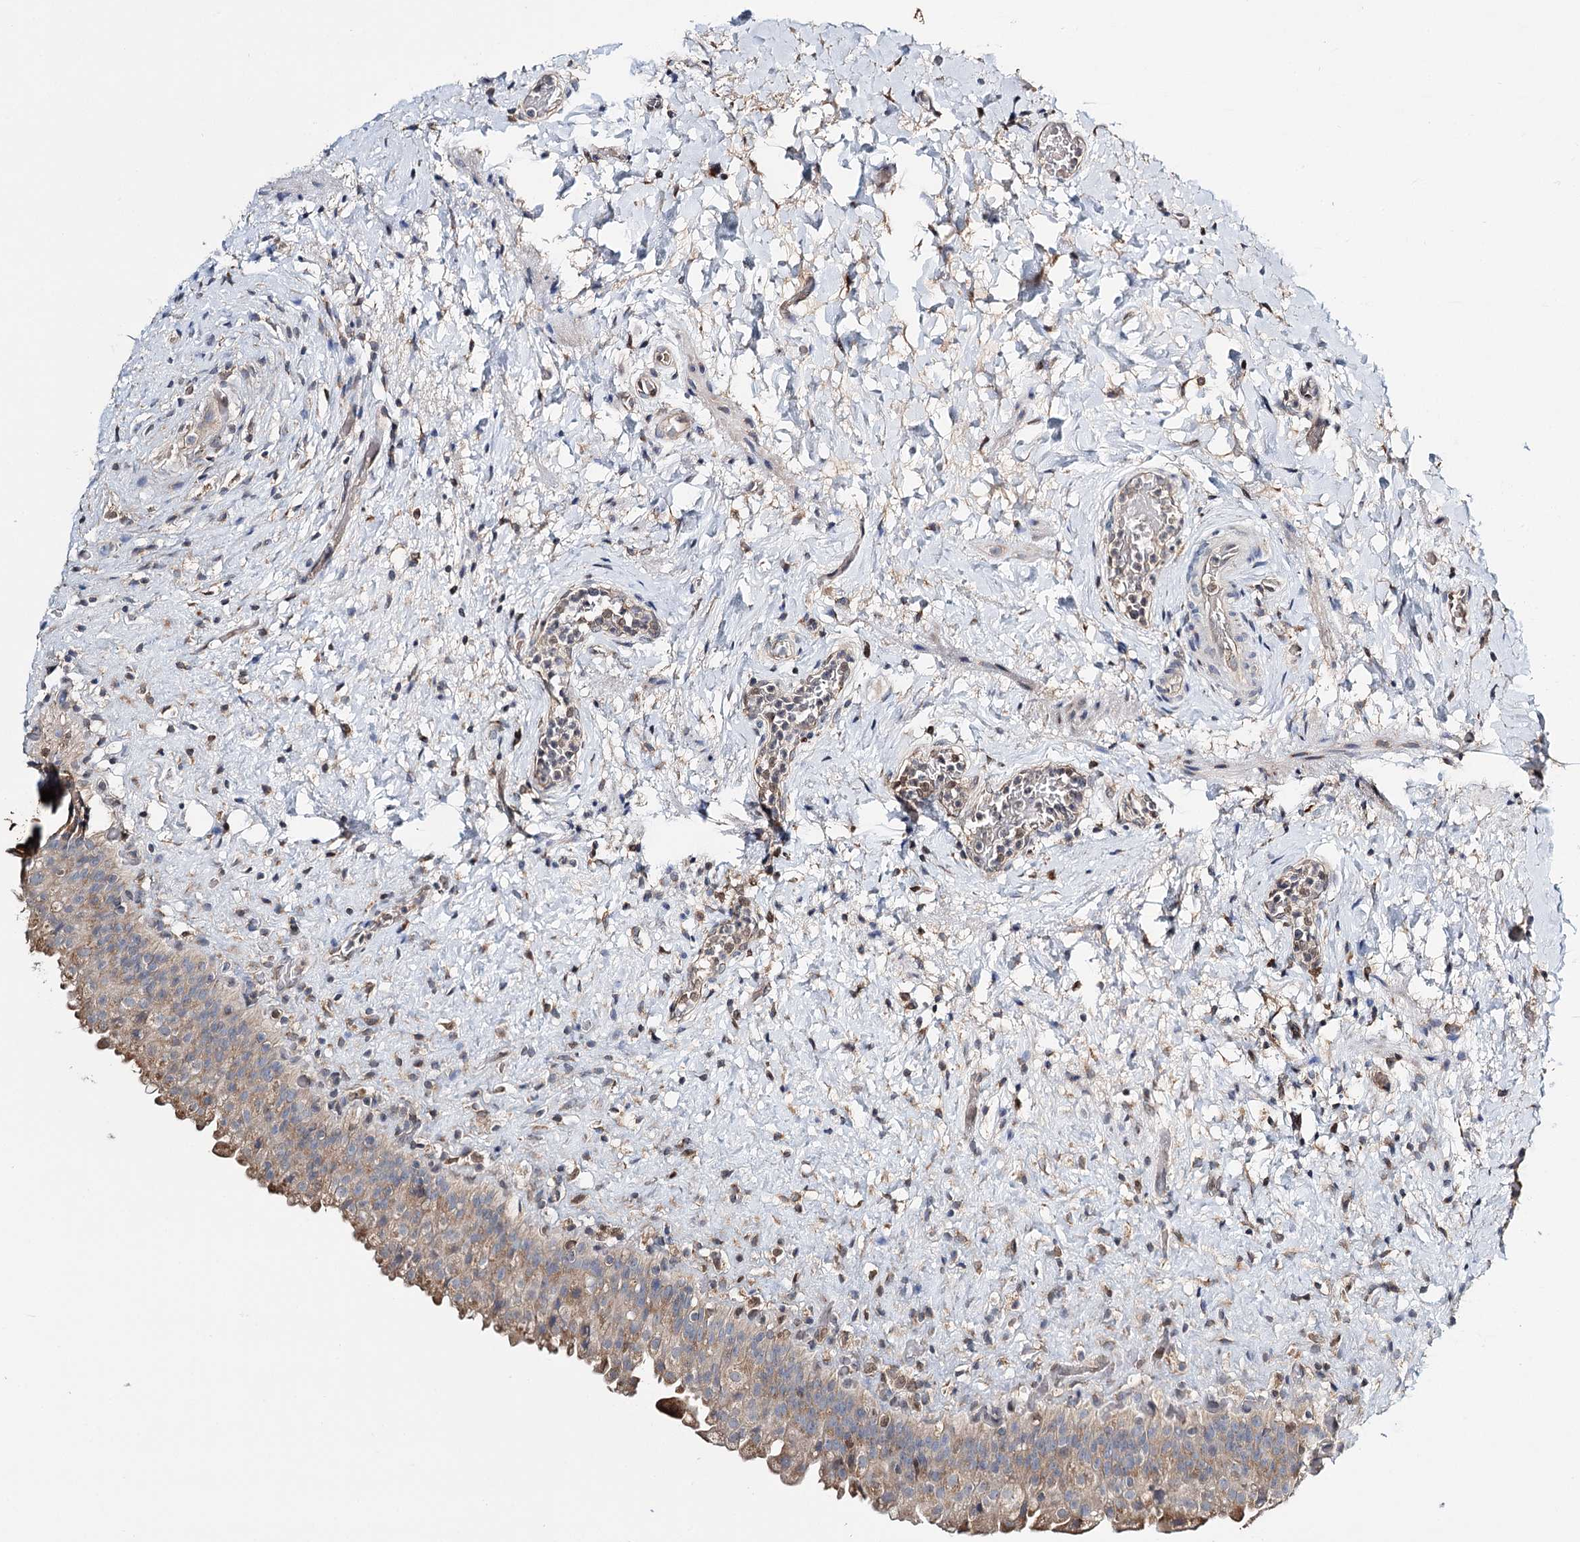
{"staining": {"intensity": "moderate", "quantity": "<25%", "location": "cytoplasmic/membranous"}, "tissue": "urinary bladder", "cell_type": "Urothelial cells", "image_type": "normal", "snomed": [{"axis": "morphology", "description": "Normal tissue, NOS"}, {"axis": "topography", "description": "Urinary bladder"}], "caption": "This image exhibits benign urinary bladder stained with IHC to label a protein in brown. The cytoplasmic/membranous of urothelial cells show moderate positivity for the protein. Nuclei are counter-stained blue.", "gene": "CFAP46", "patient": {"sex": "female", "age": 27}}